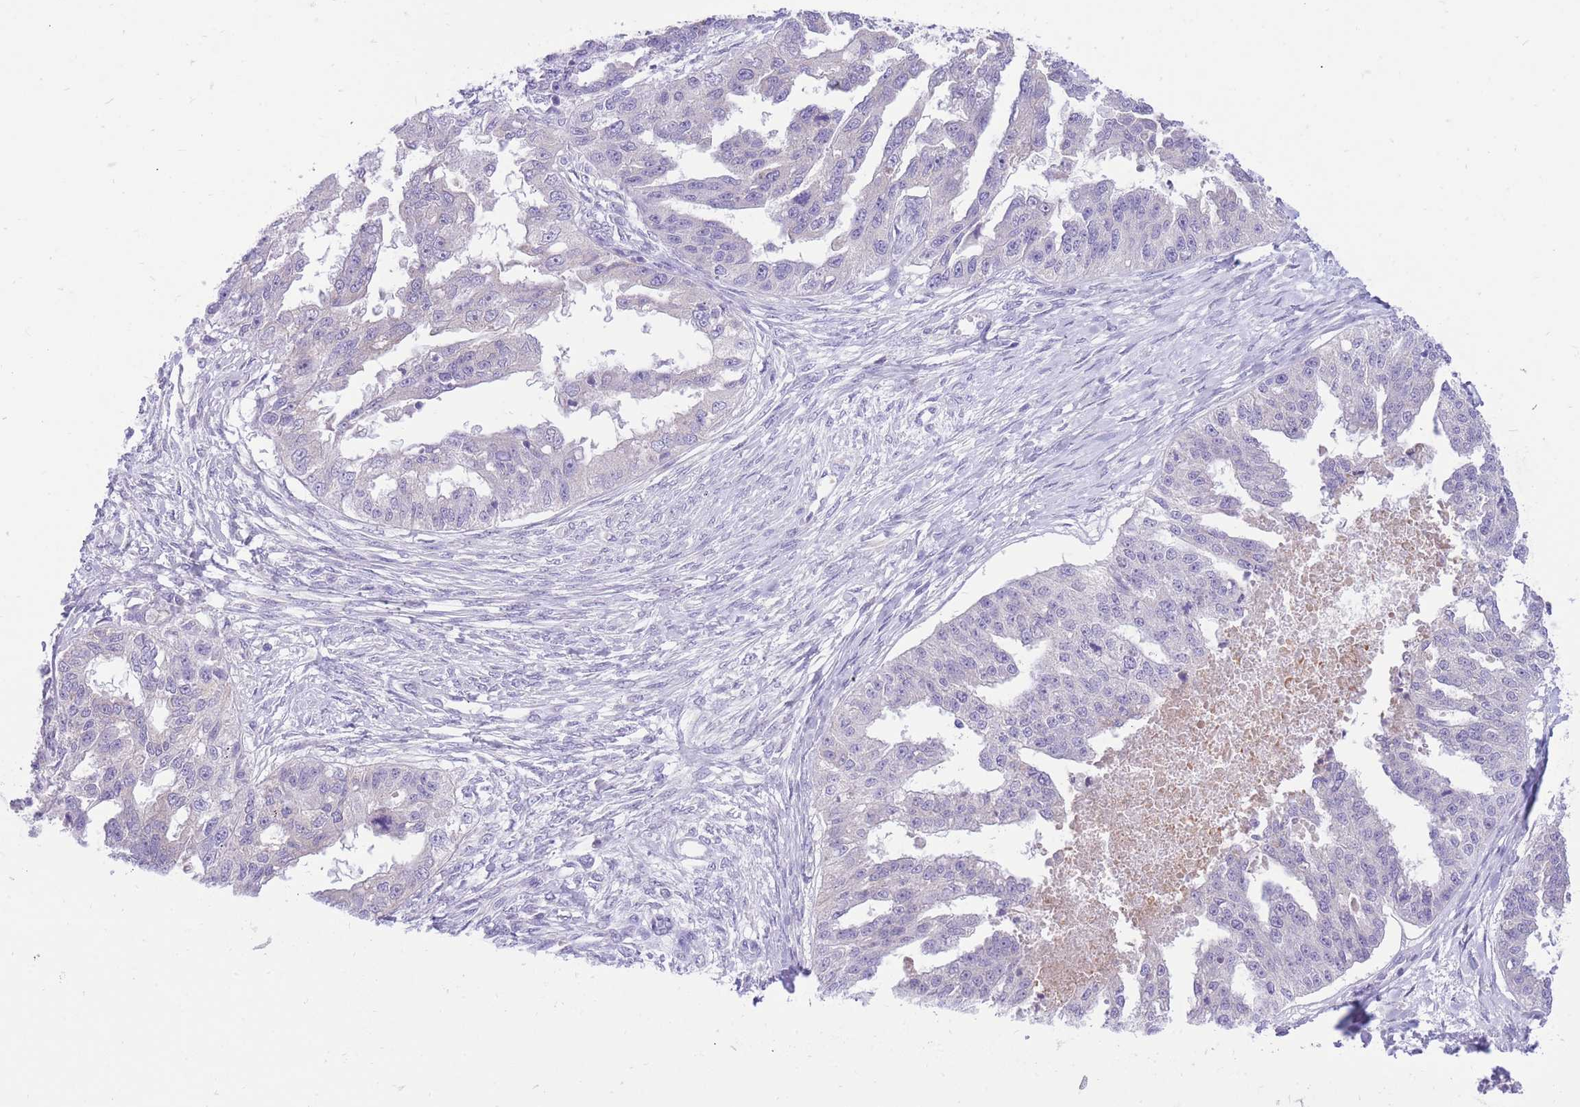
{"staining": {"intensity": "negative", "quantity": "none", "location": "none"}, "tissue": "ovarian cancer", "cell_type": "Tumor cells", "image_type": "cancer", "snomed": [{"axis": "morphology", "description": "Cystadenocarcinoma, serous, NOS"}, {"axis": "topography", "description": "Ovary"}], "caption": "This is a photomicrograph of immunohistochemistry staining of ovarian serous cystadenocarcinoma, which shows no staining in tumor cells. (DAB IHC with hematoxylin counter stain).", "gene": "SSUH2", "patient": {"sex": "female", "age": 58}}